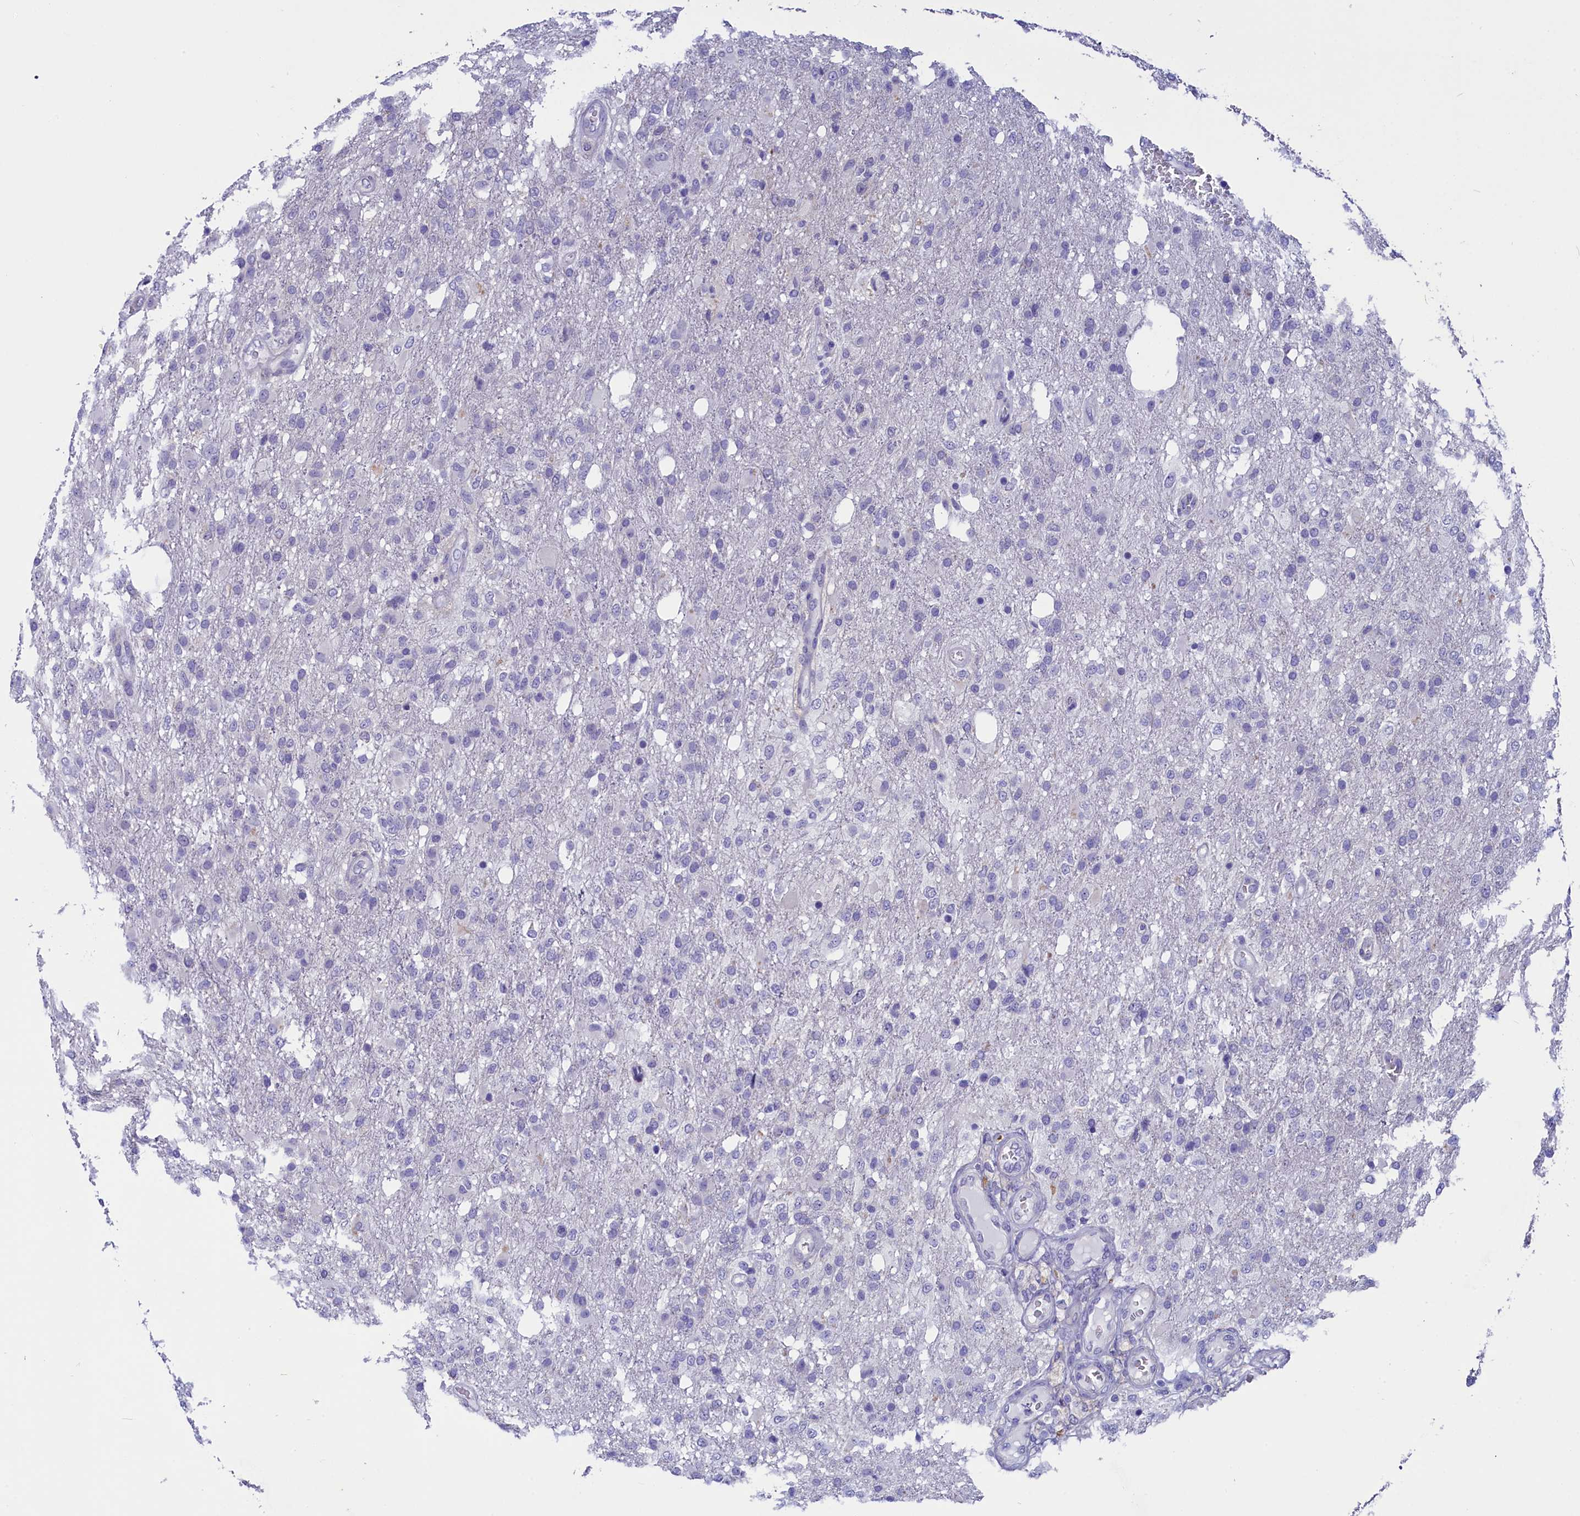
{"staining": {"intensity": "negative", "quantity": "none", "location": "none"}, "tissue": "glioma", "cell_type": "Tumor cells", "image_type": "cancer", "snomed": [{"axis": "morphology", "description": "Glioma, malignant, High grade"}, {"axis": "topography", "description": "Brain"}], "caption": "Tumor cells are negative for protein expression in human glioma.", "gene": "SCD5", "patient": {"sex": "female", "age": 74}}